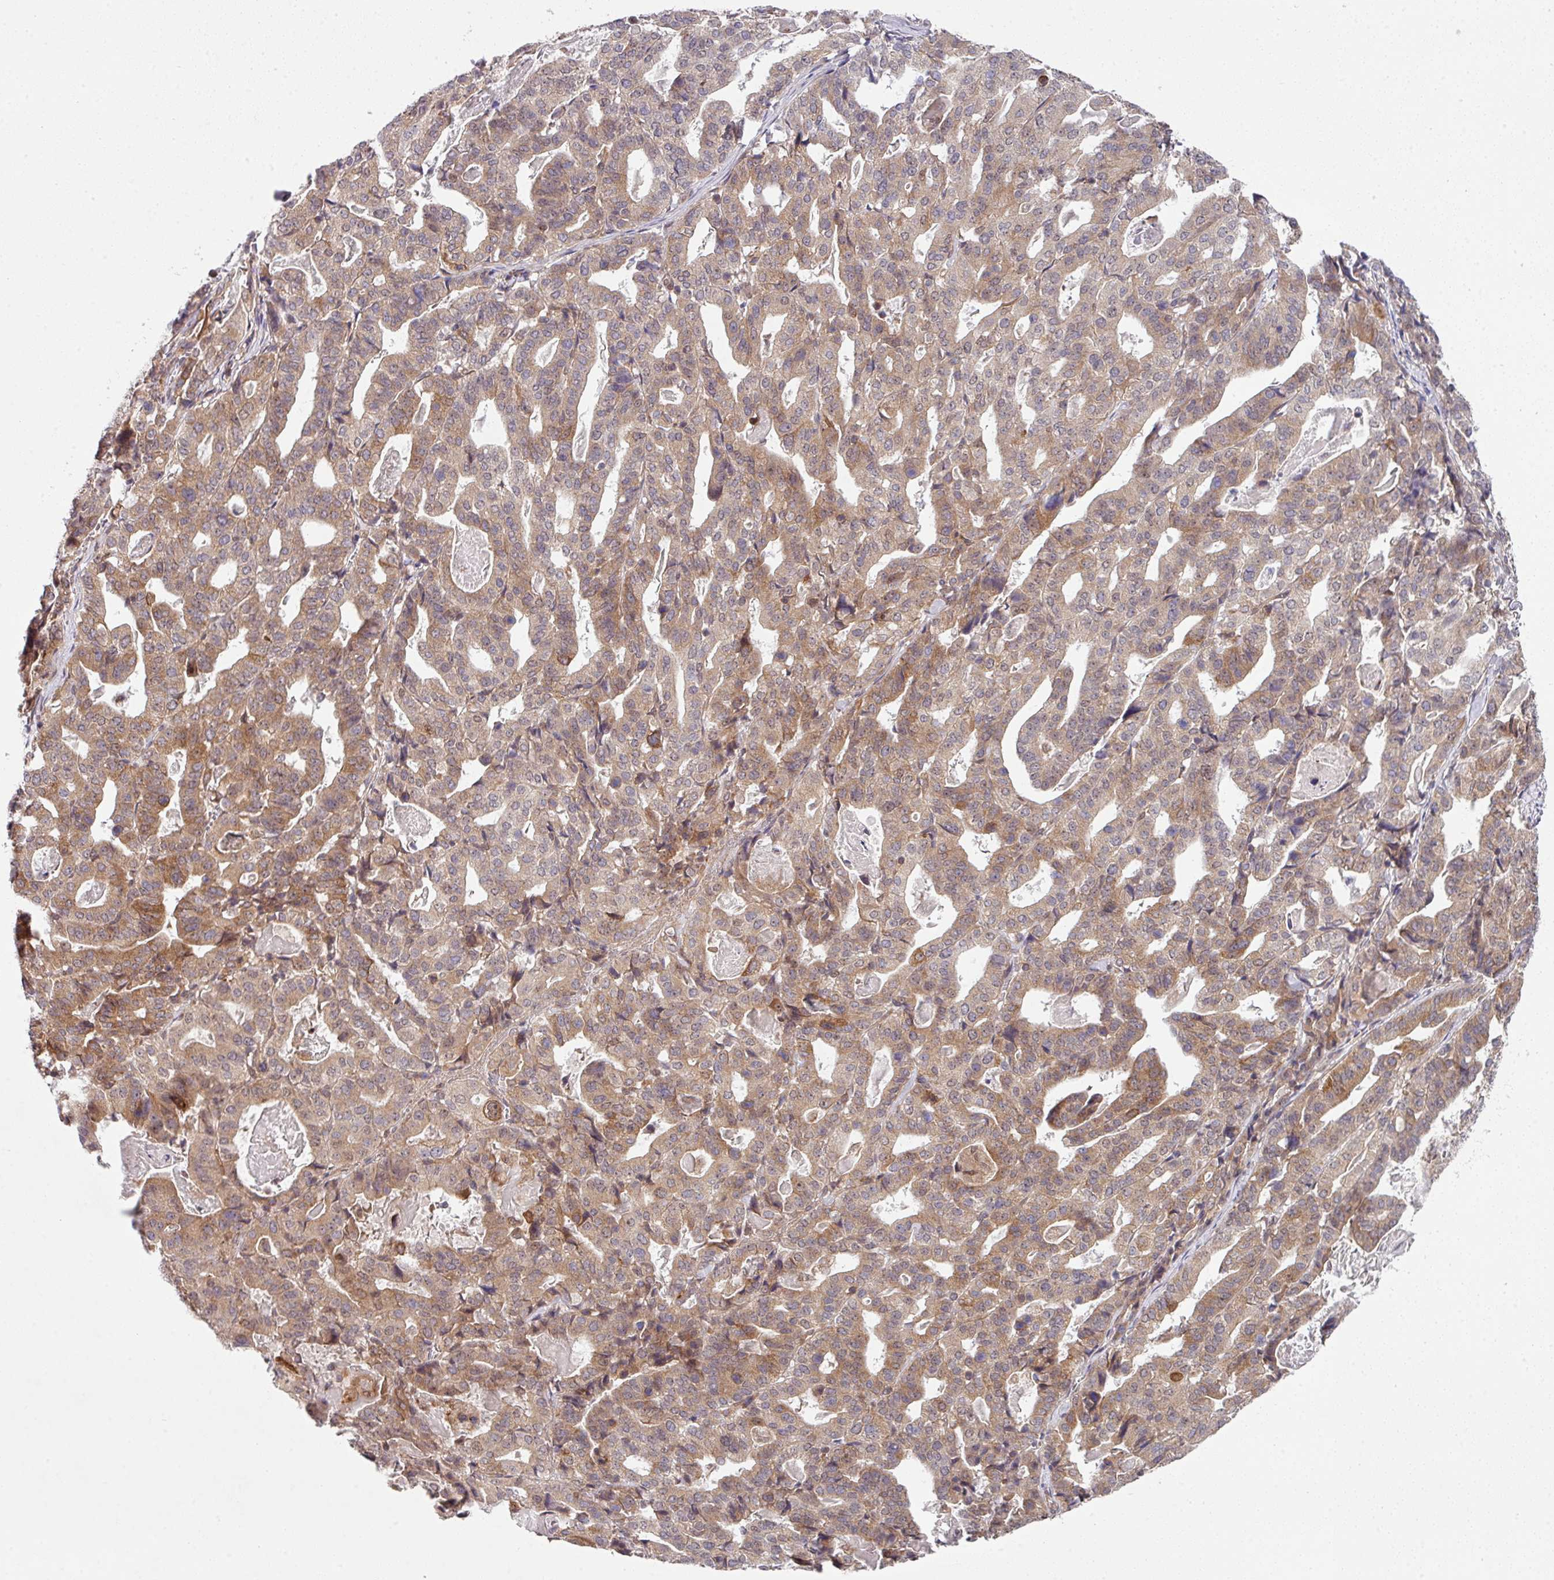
{"staining": {"intensity": "moderate", "quantity": ">75%", "location": "cytoplasmic/membranous,nuclear"}, "tissue": "stomach cancer", "cell_type": "Tumor cells", "image_type": "cancer", "snomed": [{"axis": "morphology", "description": "Adenocarcinoma, NOS"}, {"axis": "topography", "description": "Stomach"}], "caption": "Immunohistochemistry (IHC) image of human stomach cancer stained for a protein (brown), which demonstrates medium levels of moderate cytoplasmic/membranous and nuclear expression in about >75% of tumor cells.", "gene": "CAMLG", "patient": {"sex": "male", "age": 48}}